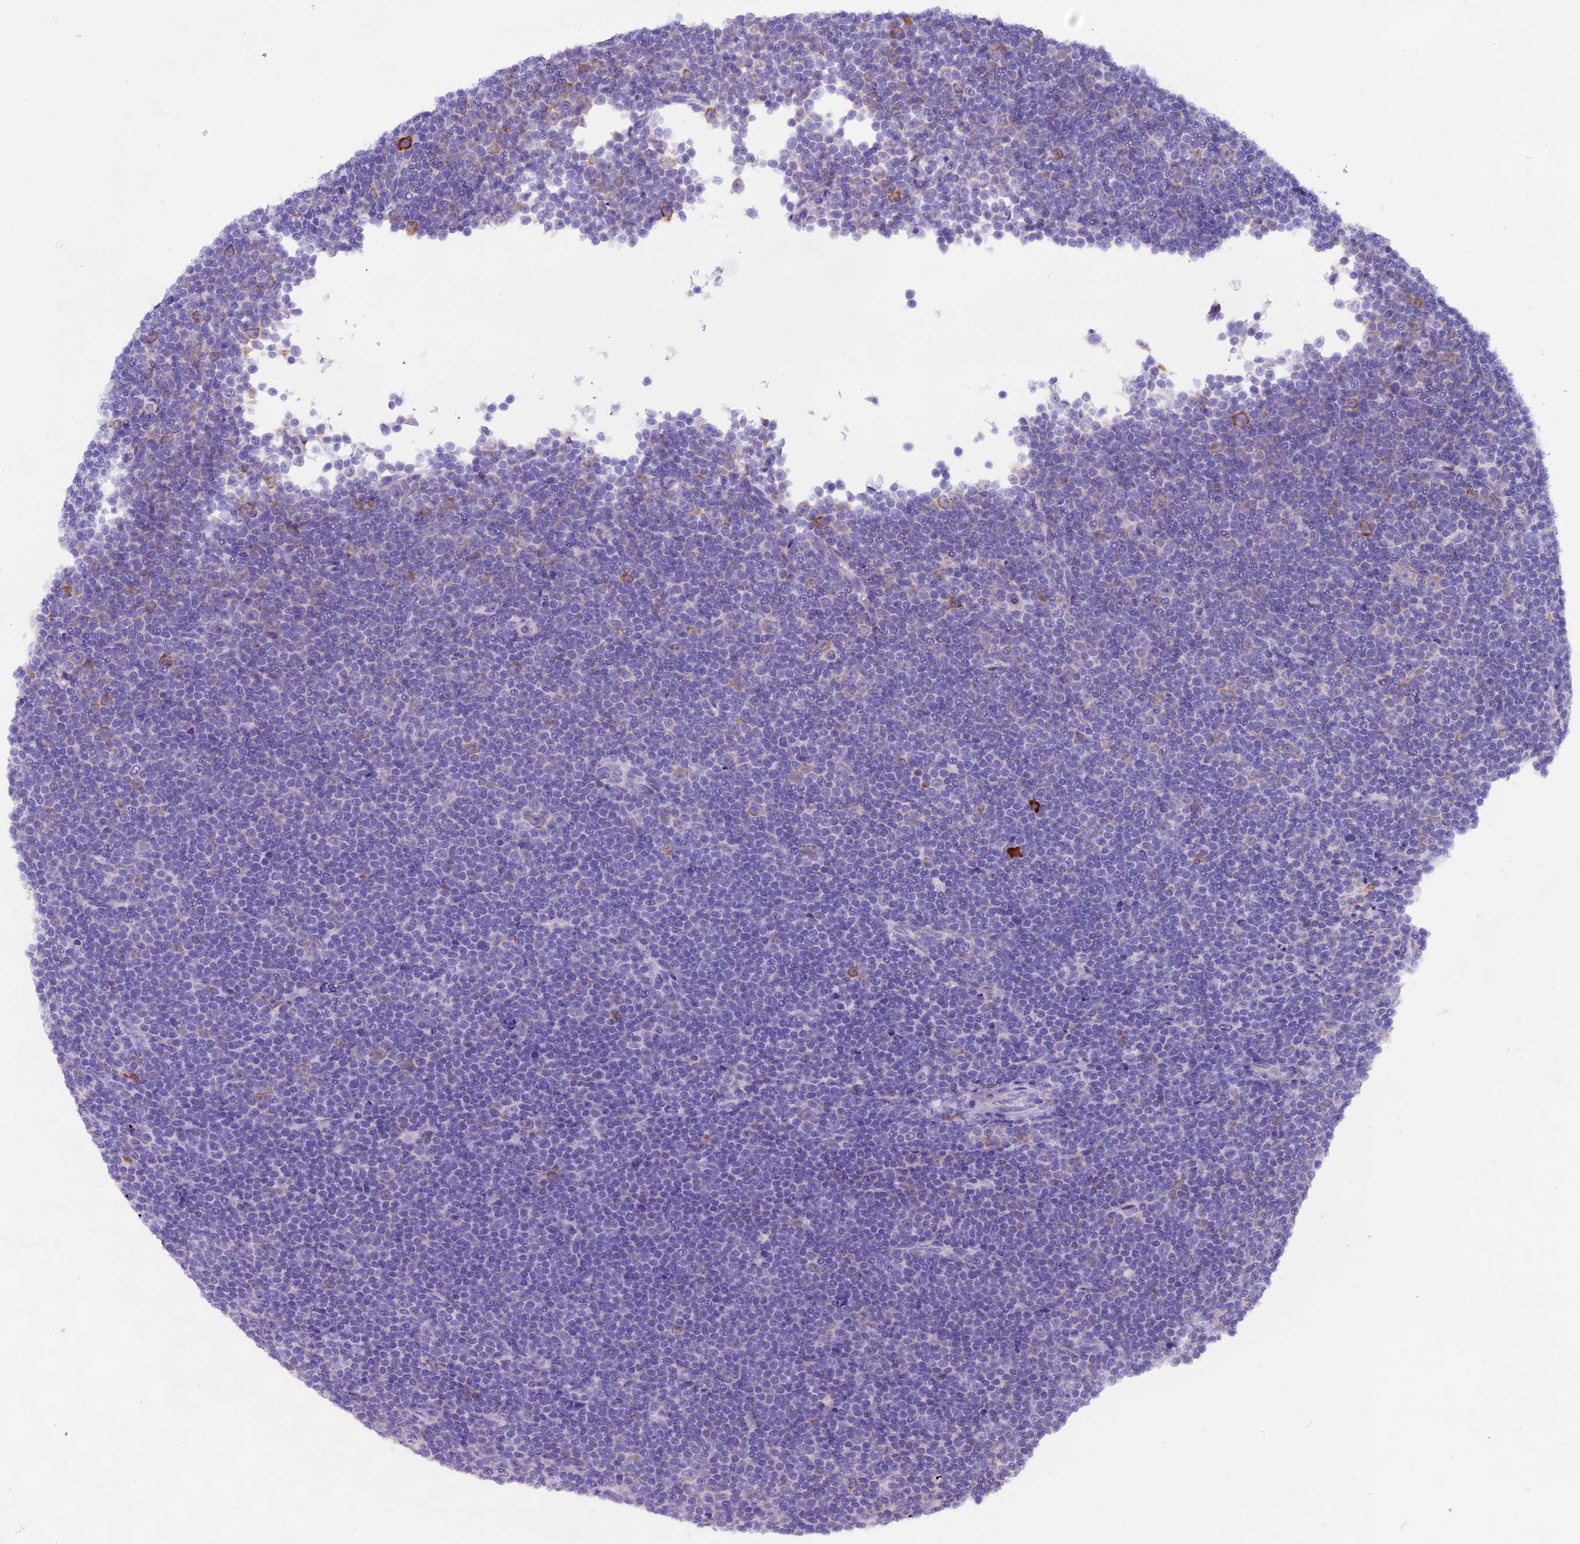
{"staining": {"intensity": "moderate", "quantity": "<25%", "location": "cytoplasmic/membranous"}, "tissue": "lymphoma", "cell_type": "Tumor cells", "image_type": "cancer", "snomed": [{"axis": "morphology", "description": "Malignant lymphoma, non-Hodgkin's type, Low grade"}, {"axis": "topography", "description": "Lymph node"}], "caption": "This histopathology image shows immunohistochemistry staining of lymphoma, with low moderate cytoplasmic/membranous positivity in about <25% of tumor cells.", "gene": "FKBP11", "patient": {"sex": "female", "age": 67}}